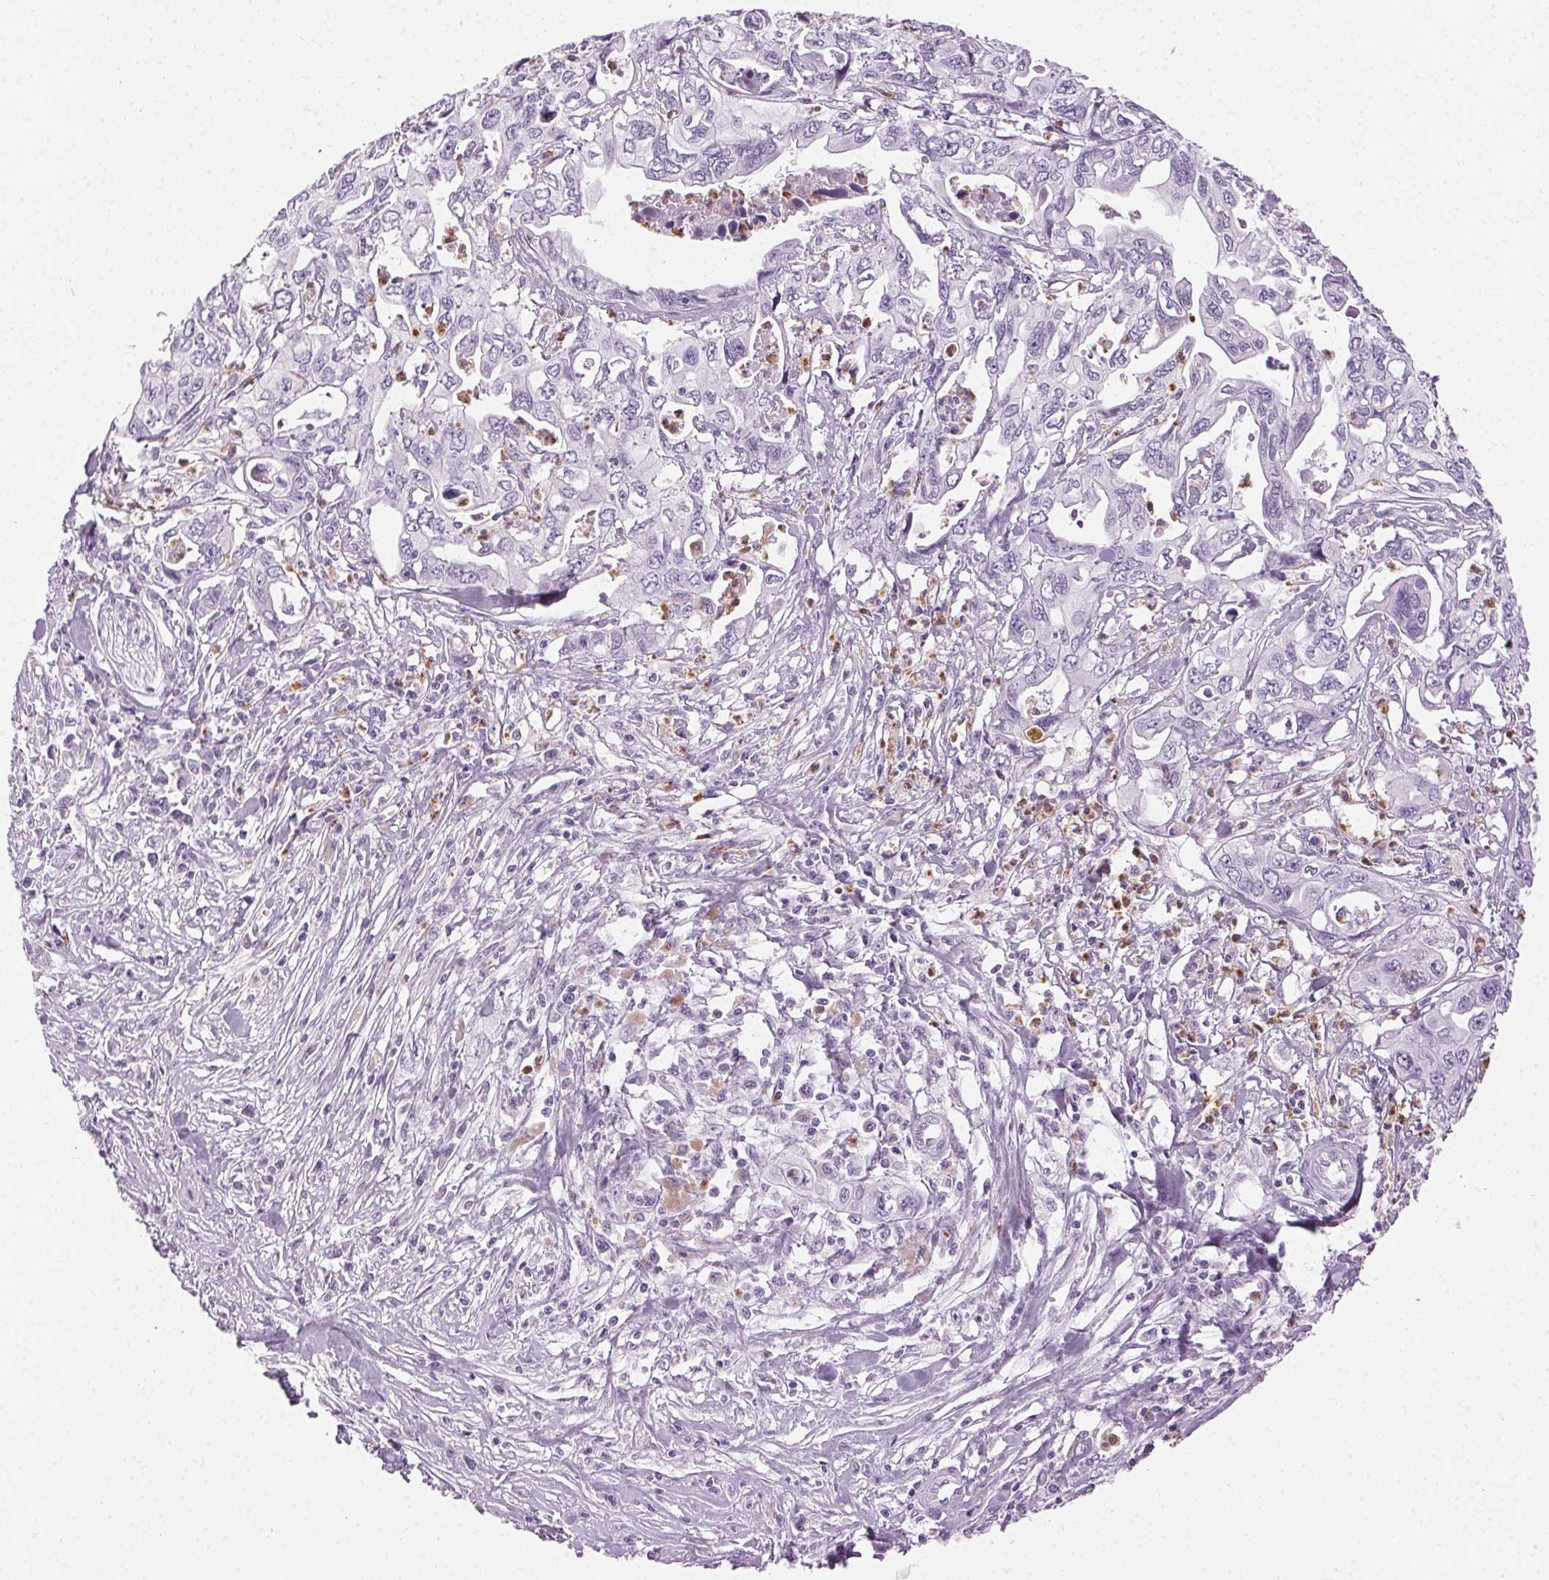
{"staining": {"intensity": "negative", "quantity": "none", "location": "none"}, "tissue": "pancreatic cancer", "cell_type": "Tumor cells", "image_type": "cancer", "snomed": [{"axis": "morphology", "description": "Adenocarcinoma, NOS"}, {"axis": "topography", "description": "Pancreas"}], "caption": "The histopathology image displays no staining of tumor cells in pancreatic adenocarcinoma.", "gene": "MPO", "patient": {"sex": "male", "age": 68}}